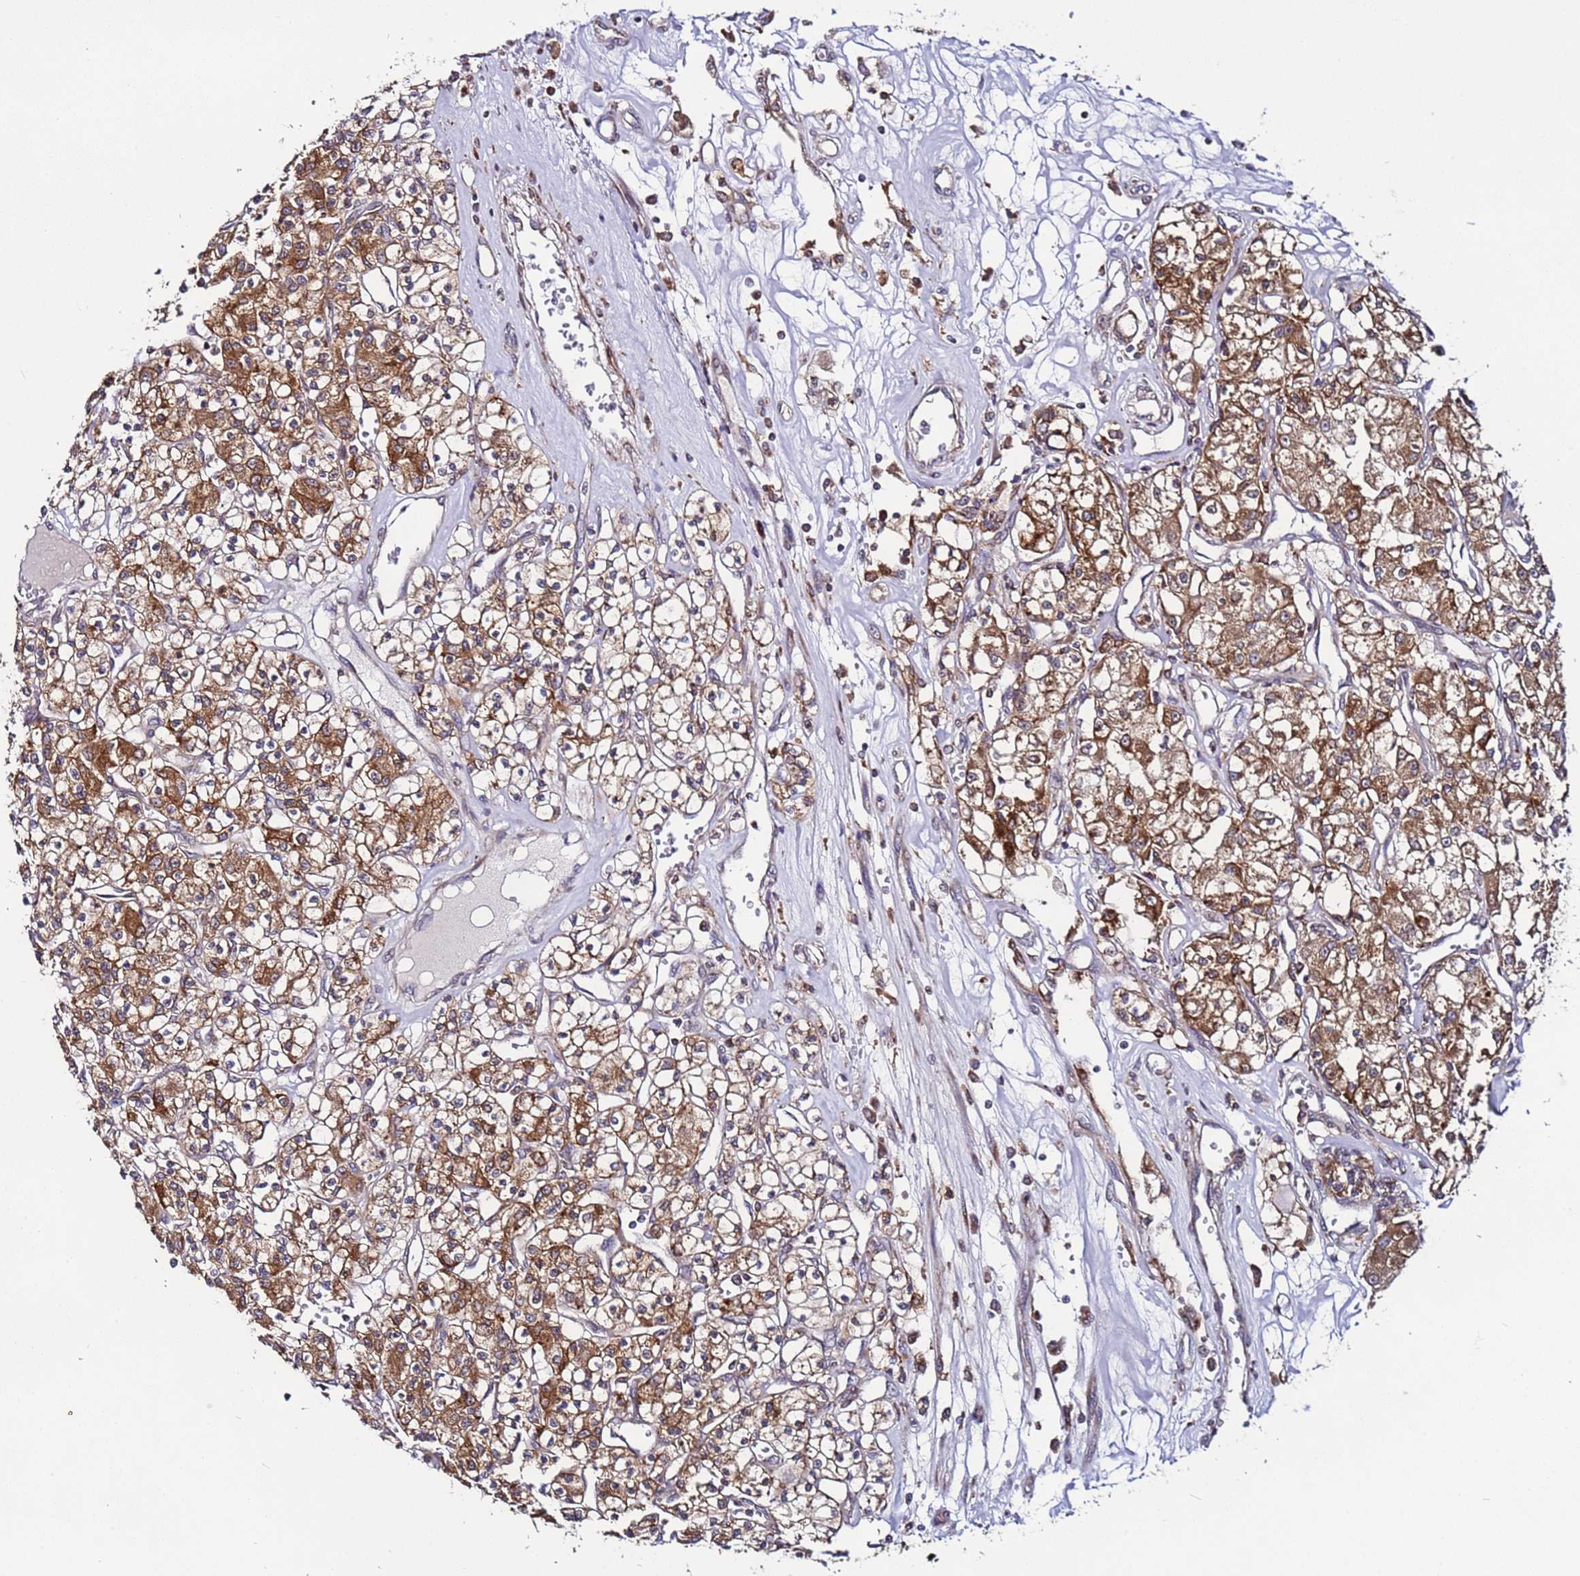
{"staining": {"intensity": "moderate", "quantity": ">75%", "location": "cytoplasmic/membranous"}, "tissue": "renal cancer", "cell_type": "Tumor cells", "image_type": "cancer", "snomed": [{"axis": "morphology", "description": "Adenocarcinoma, NOS"}, {"axis": "topography", "description": "Kidney"}], "caption": "This is a photomicrograph of immunohistochemistry staining of renal cancer (adenocarcinoma), which shows moderate staining in the cytoplasmic/membranous of tumor cells.", "gene": "TMEM176B", "patient": {"sex": "female", "age": 59}}